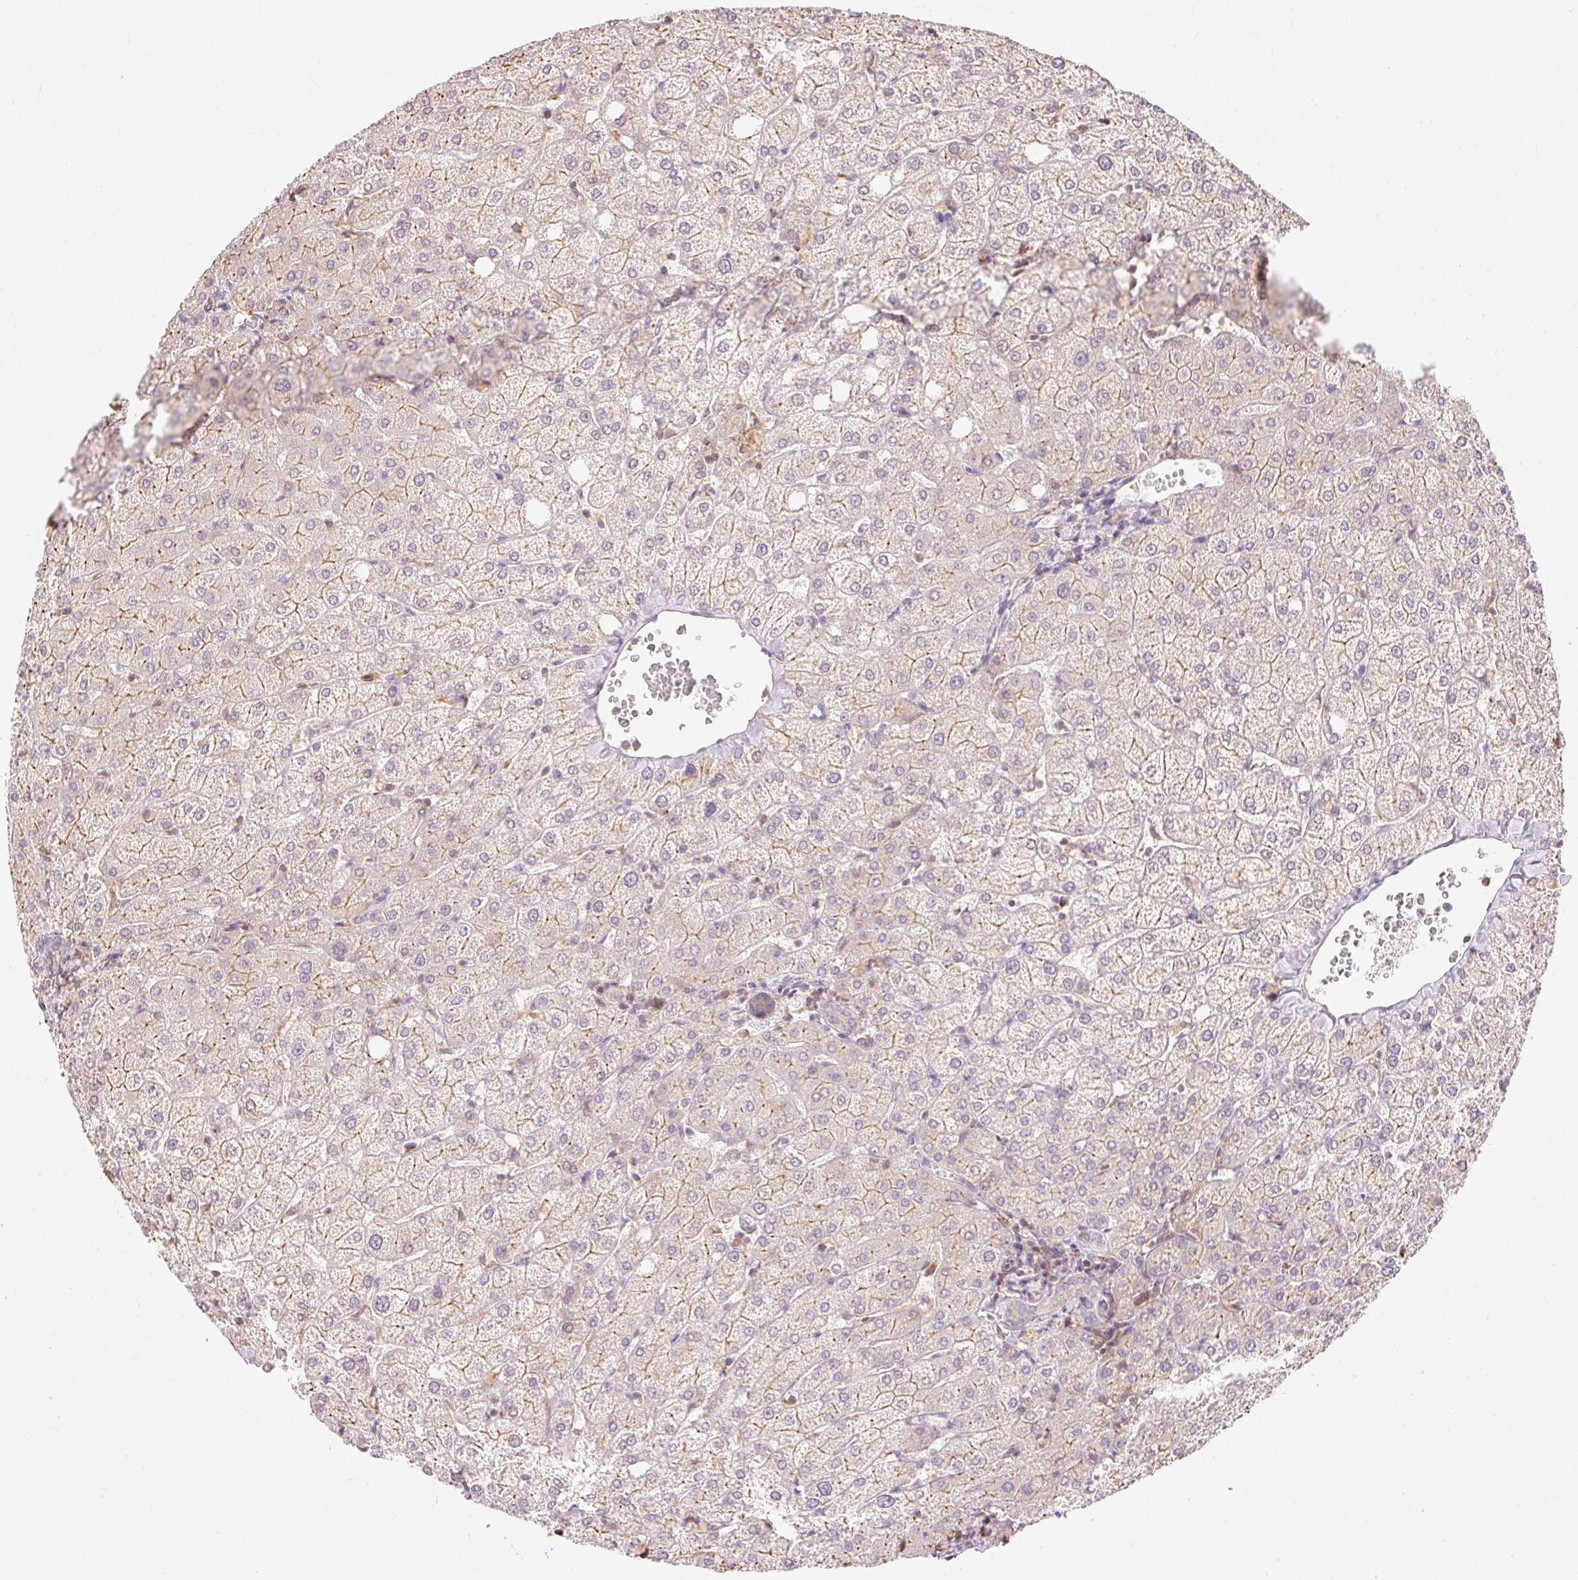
{"staining": {"intensity": "negative", "quantity": "none", "location": "none"}, "tissue": "liver", "cell_type": "Cholangiocytes", "image_type": "normal", "snomed": [{"axis": "morphology", "description": "Normal tissue, NOS"}, {"axis": "topography", "description": "Liver"}], "caption": "DAB (3,3'-diaminobenzidine) immunohistochemical staining of normal liver reveals no significant expression in cholangiocytes. (DAB immunohistochemistry with hematoxylin counter stain).", "gene": "EMC10", "patient": {"sex": "female", "age": 54}}